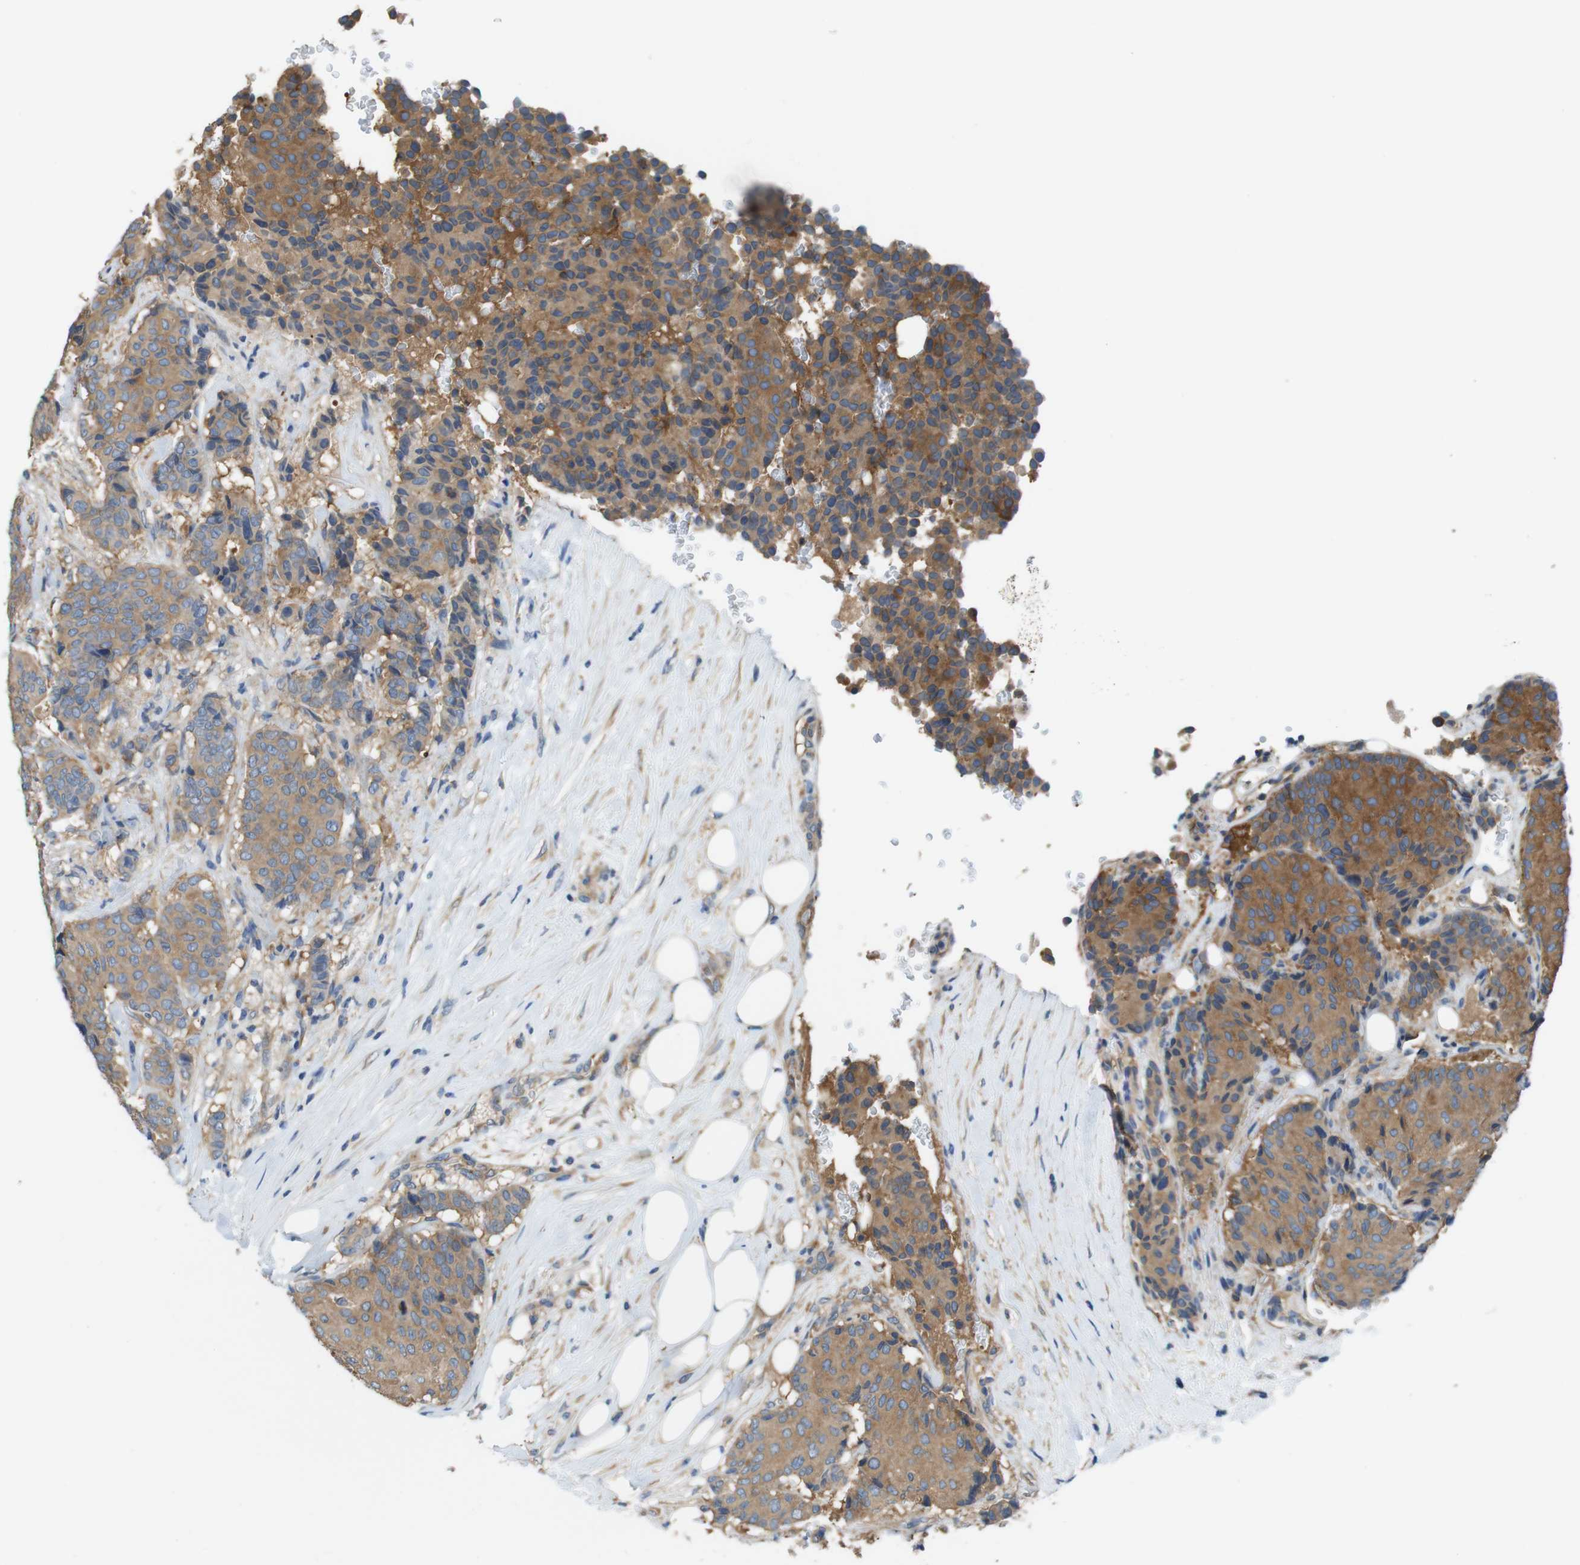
{"staining": {"intensity": "moderate", "quantity": ">75%", "location": "cytoplasmic/membranous"}, "tissue": "breast cancer", "cell_type": "Tumor cells", "image_type": "cancer", "snomed": [{"axis": "morphology", "description": "Duct carcinoma"}, {"axis": "topography", "description": "Breast"}], "caption": "Brown immunohistochemical staining in human breast cancer shows moderate cytoplasmic/membranous staining in approximately >75% of tumor cells.", "gene": "DCTN1", "patient": {"sex": "female", "age": 75}}